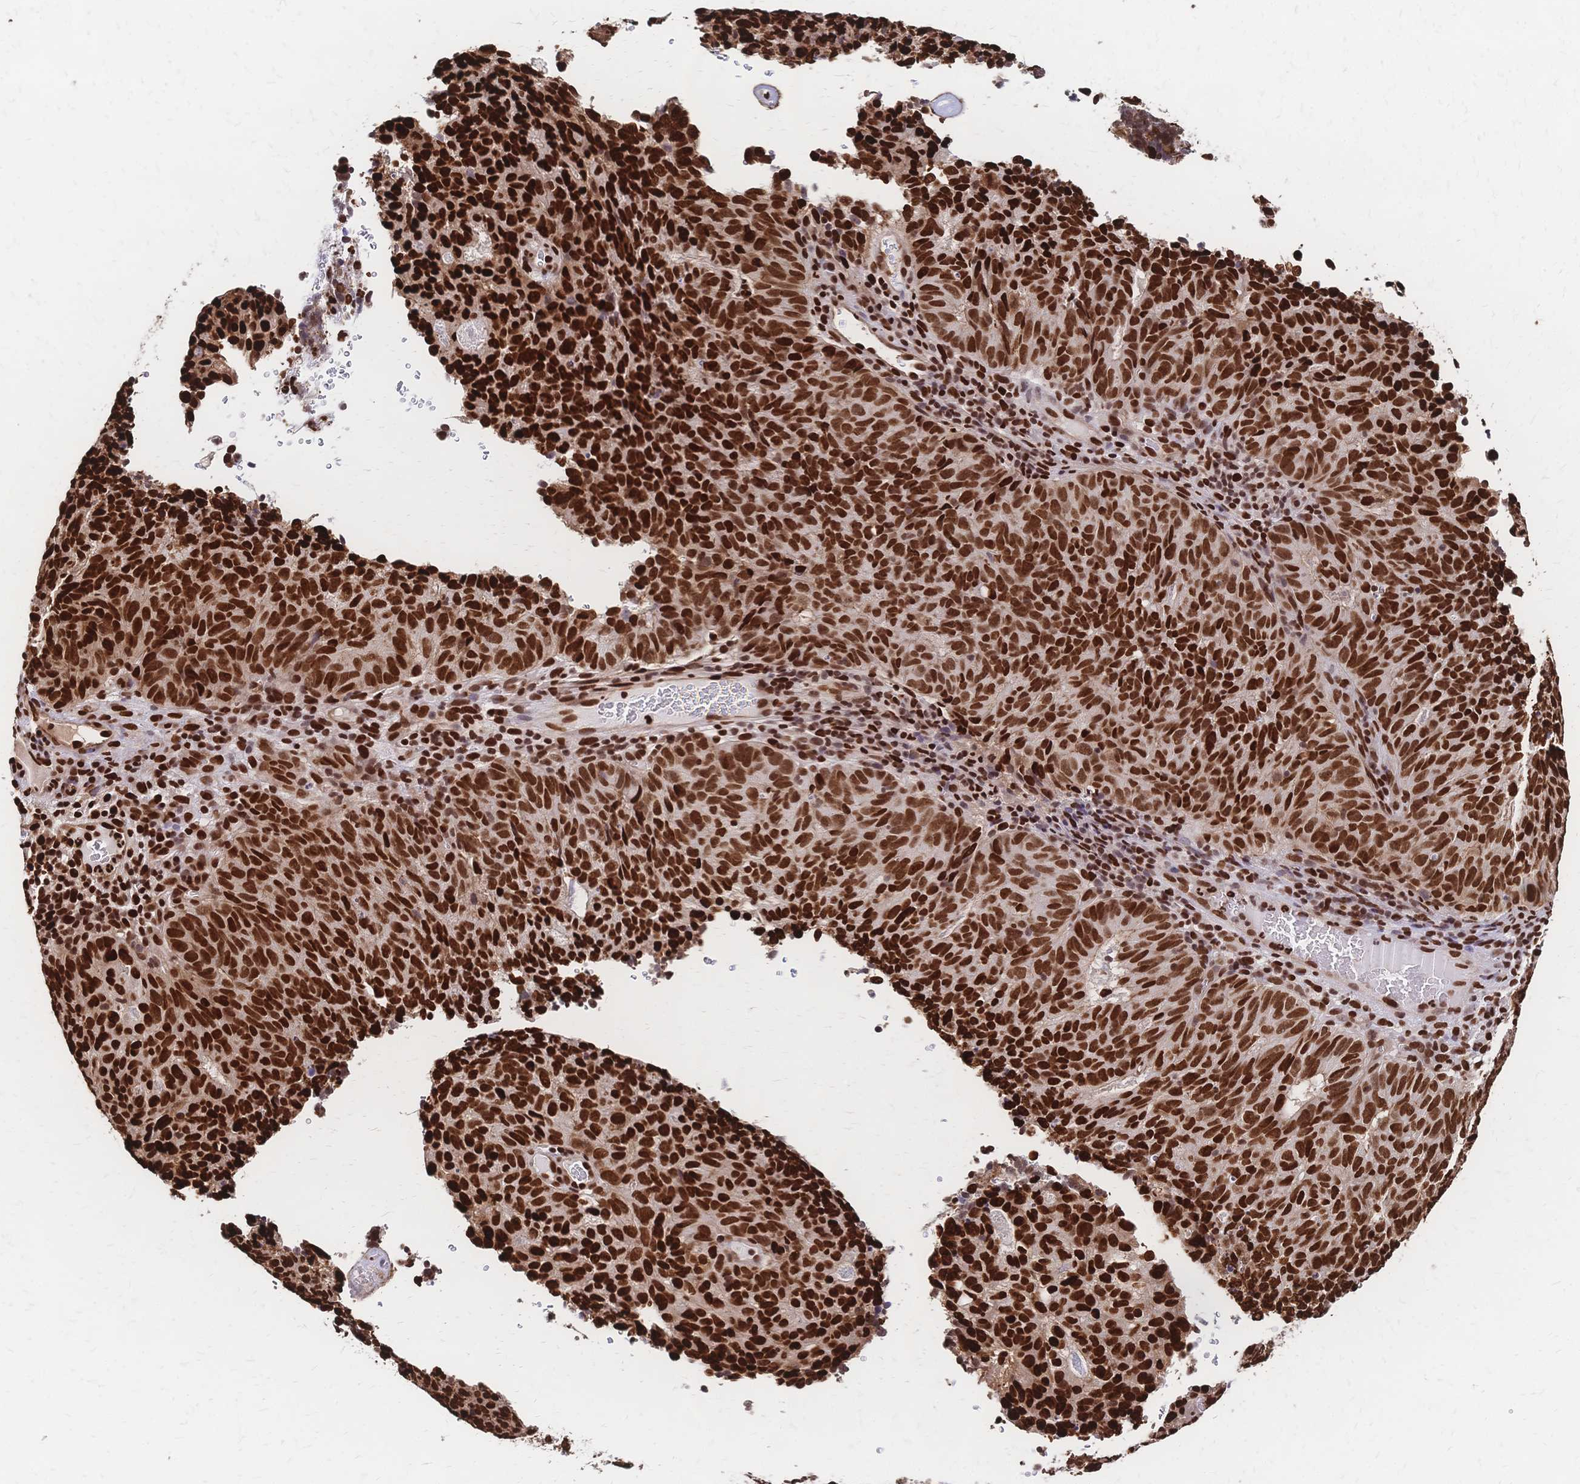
{"staining": {"intensity": "strong", "quantity": ">75%", "location": "nuclear"}, "tissue": "cervical cancer", "cell_type": "Tumor cells", "image_type": "cancer", "snomed": [{"axis": "morphology", "description": "Adenocarcinoma, NOS"}, {"axis": "topography", "description": "Cervix"}], "caption": "A micrograph of human cervical cancer stained for a protein exhibits strong nuclear brown staining in tumor cells.", "gene": "HDGF", "patient": {"sex": "female", "age": 38}}